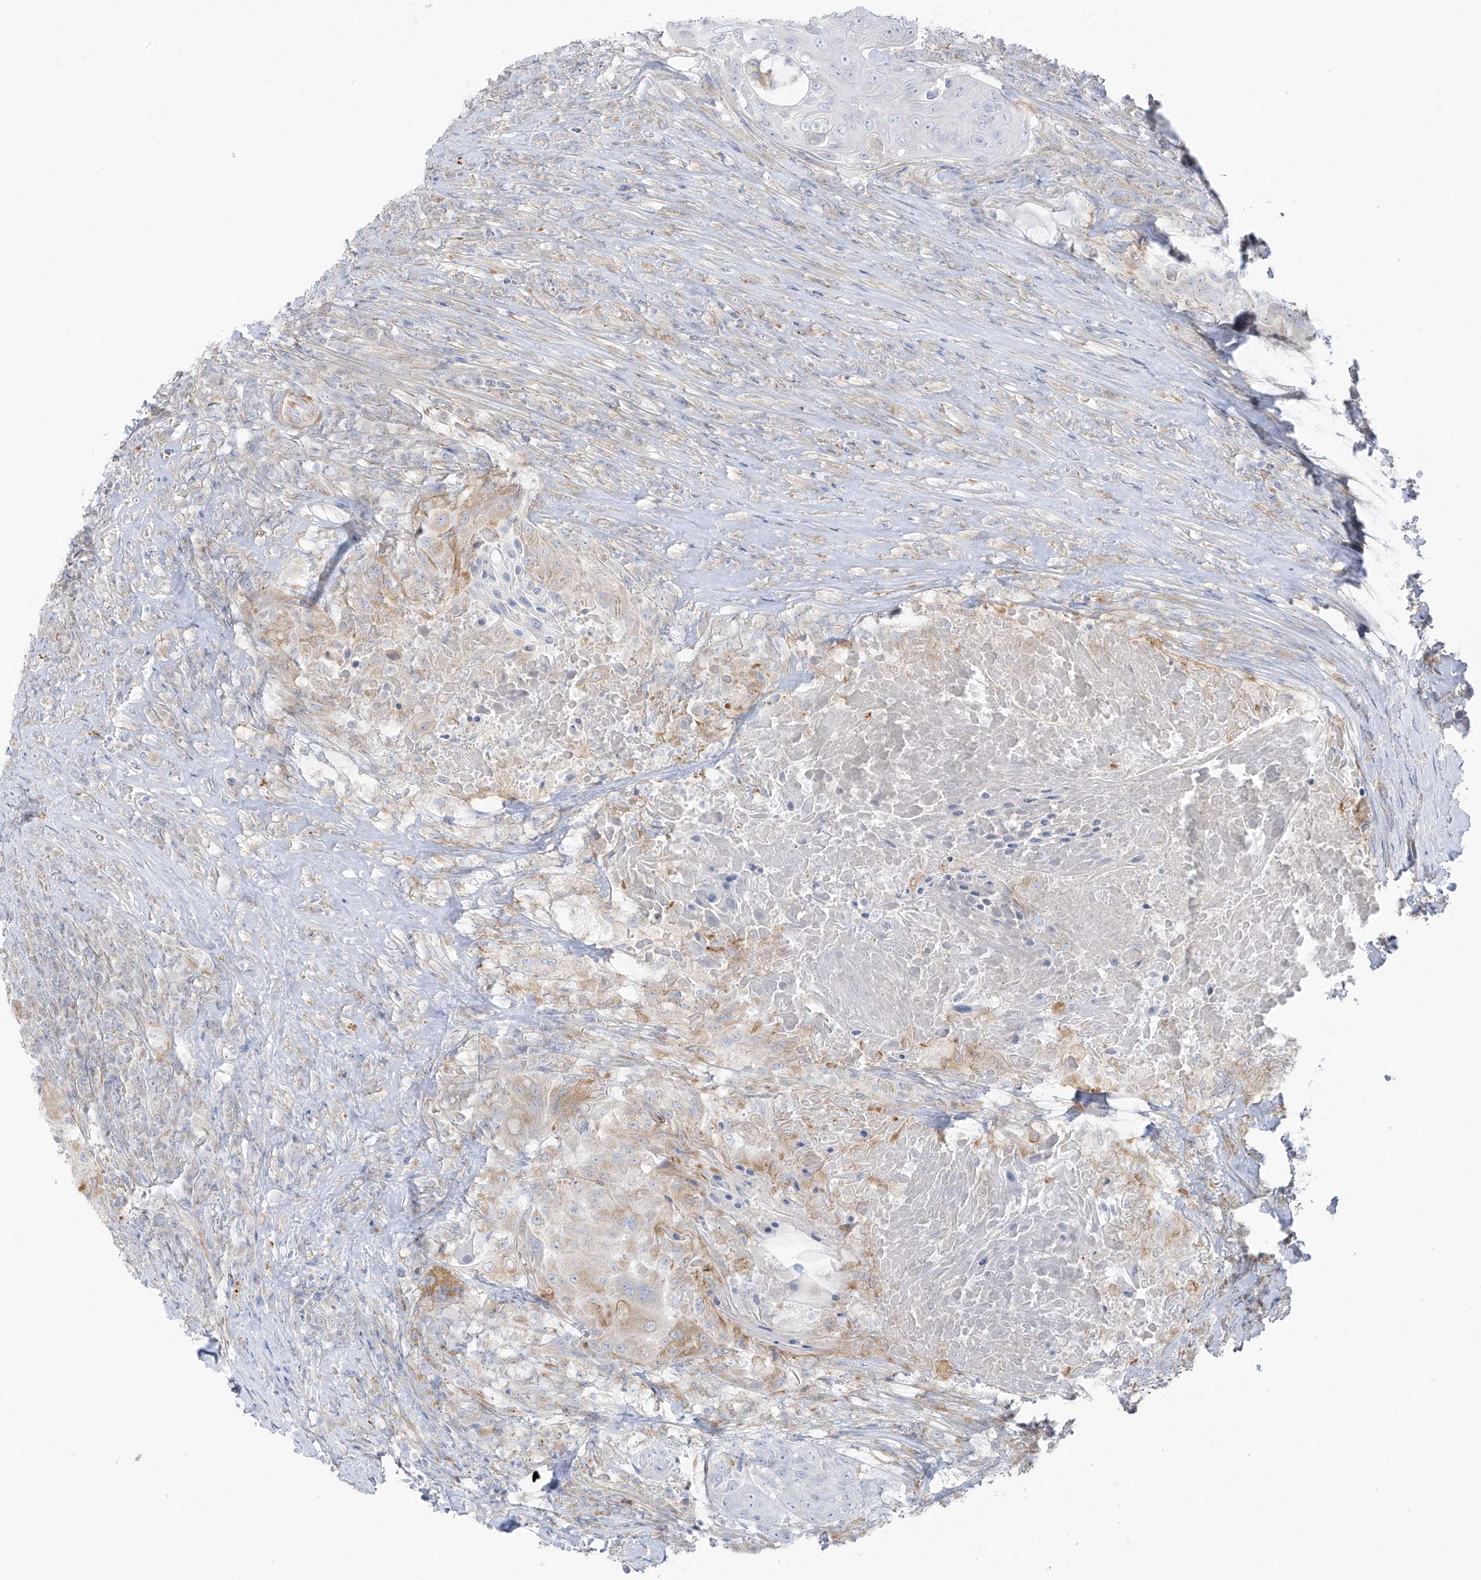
{"staining": {"intensity": "negative", "quantity": "none", "location": "none"}, "tissue": "urothelial cancer", "cell_type": "Tumor cells", "image_type": "cancer", "snomed": [{"axis": "morphology", "description": "Urothelial carcinoma, High grade"}, {"axis": "topography", "description": "Urinary bladder"}], "caption": "DAB (3,3'-diaminobenzidine) immunohistochemical staining of human high-grade urothelial carcinoma exhibits no significant staining in tumor cells.", "gene": "TAL2", "patient": {"sex": "female", "age": 63}}